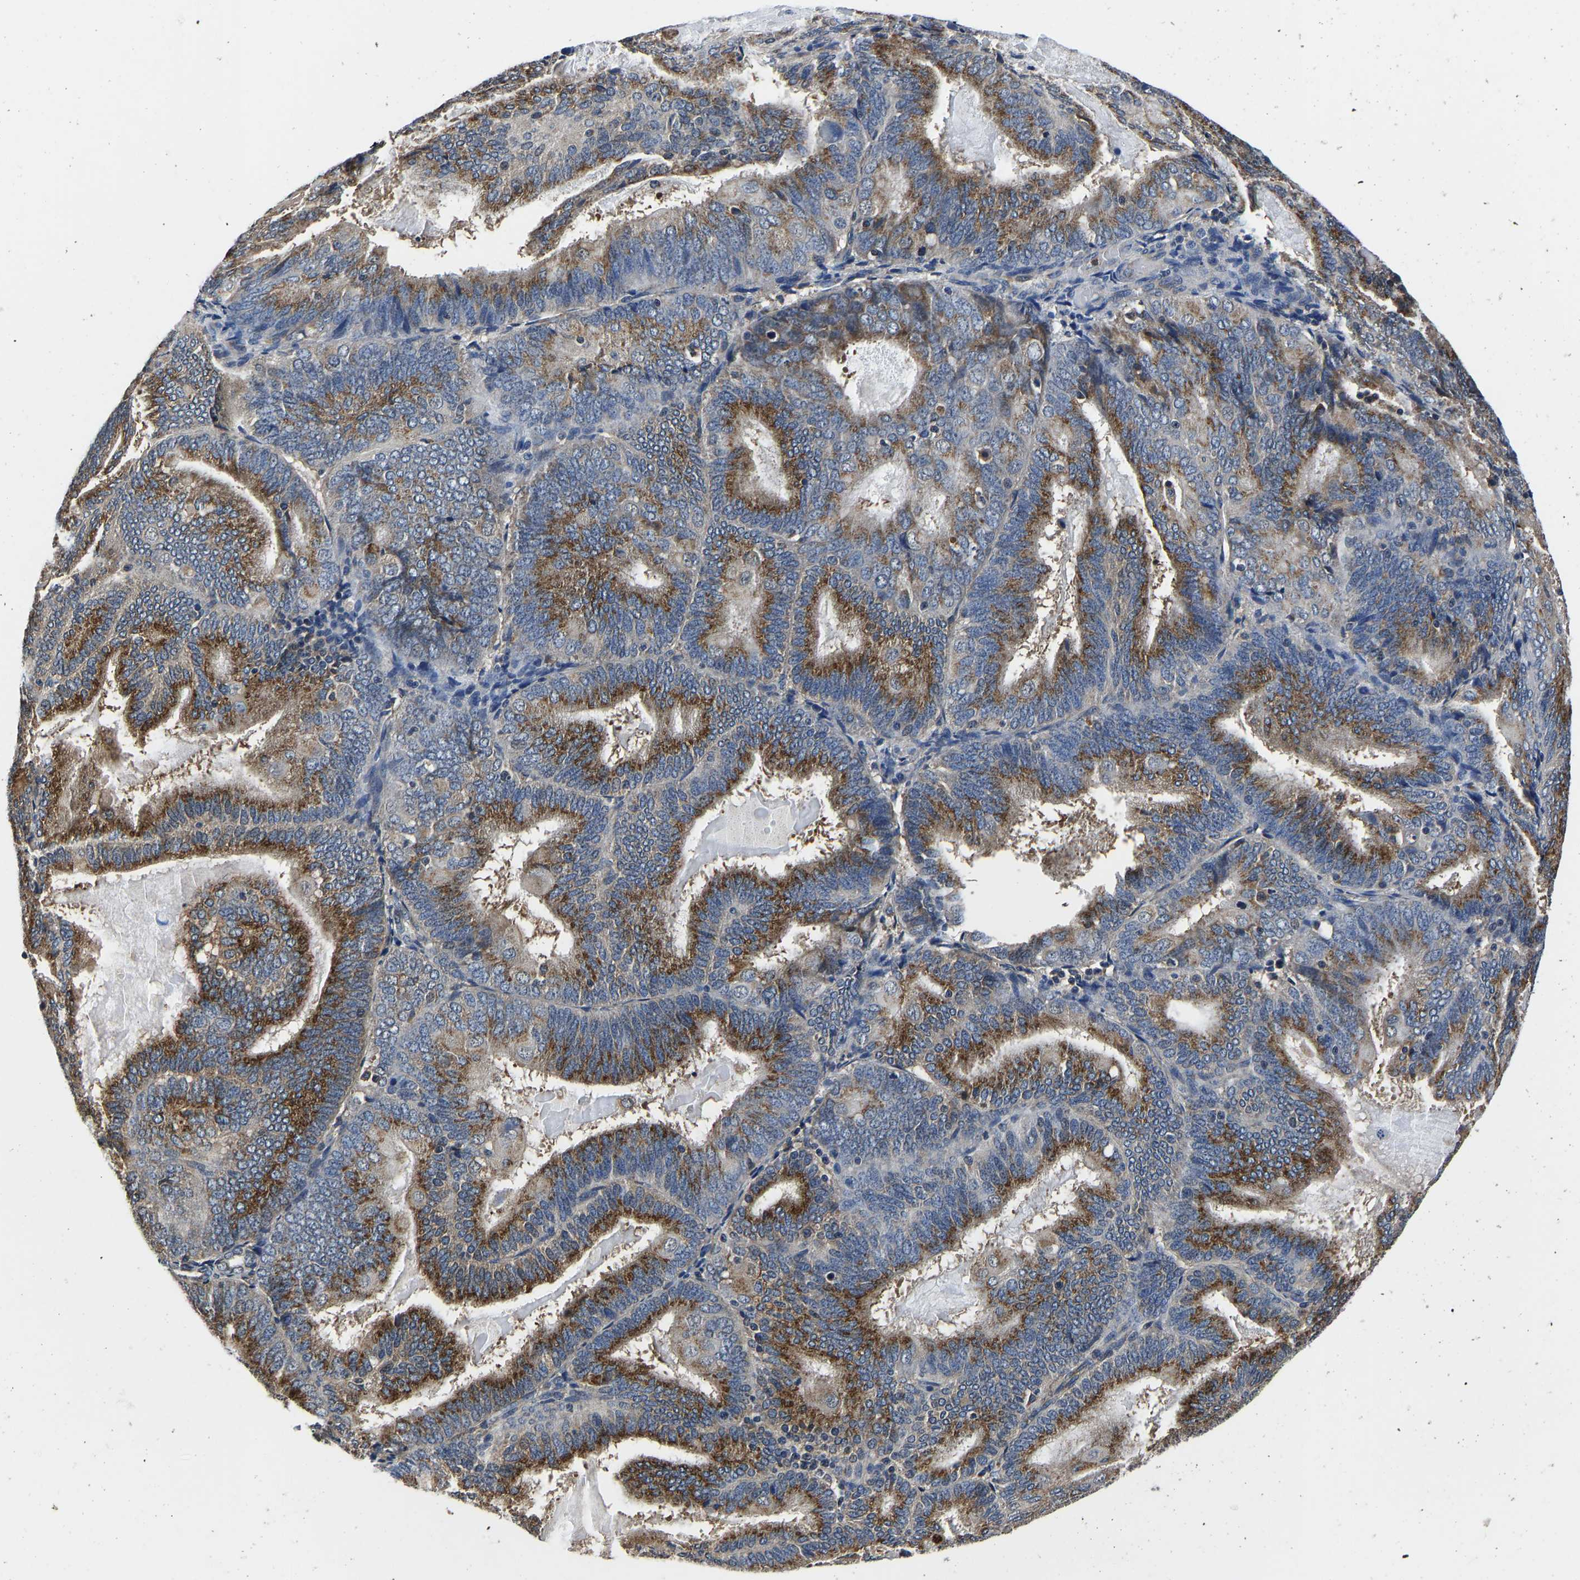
{"staining": {"intensity": "strong", "quantity": ">75%", "location": "cytoplasmic/membranous"}, "tissue": "endometrial cancer", "cell_type": "Tumor cells", "image_type": "cancer", "snomed": [{"axis": "morphology", "description": "Adenocarcinoma, NOS"}, {"axis": "topography", "description": "Endometrium"}], "caption": "About >75% of tumor cells in adenocarcinoma (endometrial) reveal strong cytoplasmic/membranous protein expression as visualized by brown immunohistochemical staining.", "gene": "RABAC1", "patient": {"sex": "female", "age": 81}}